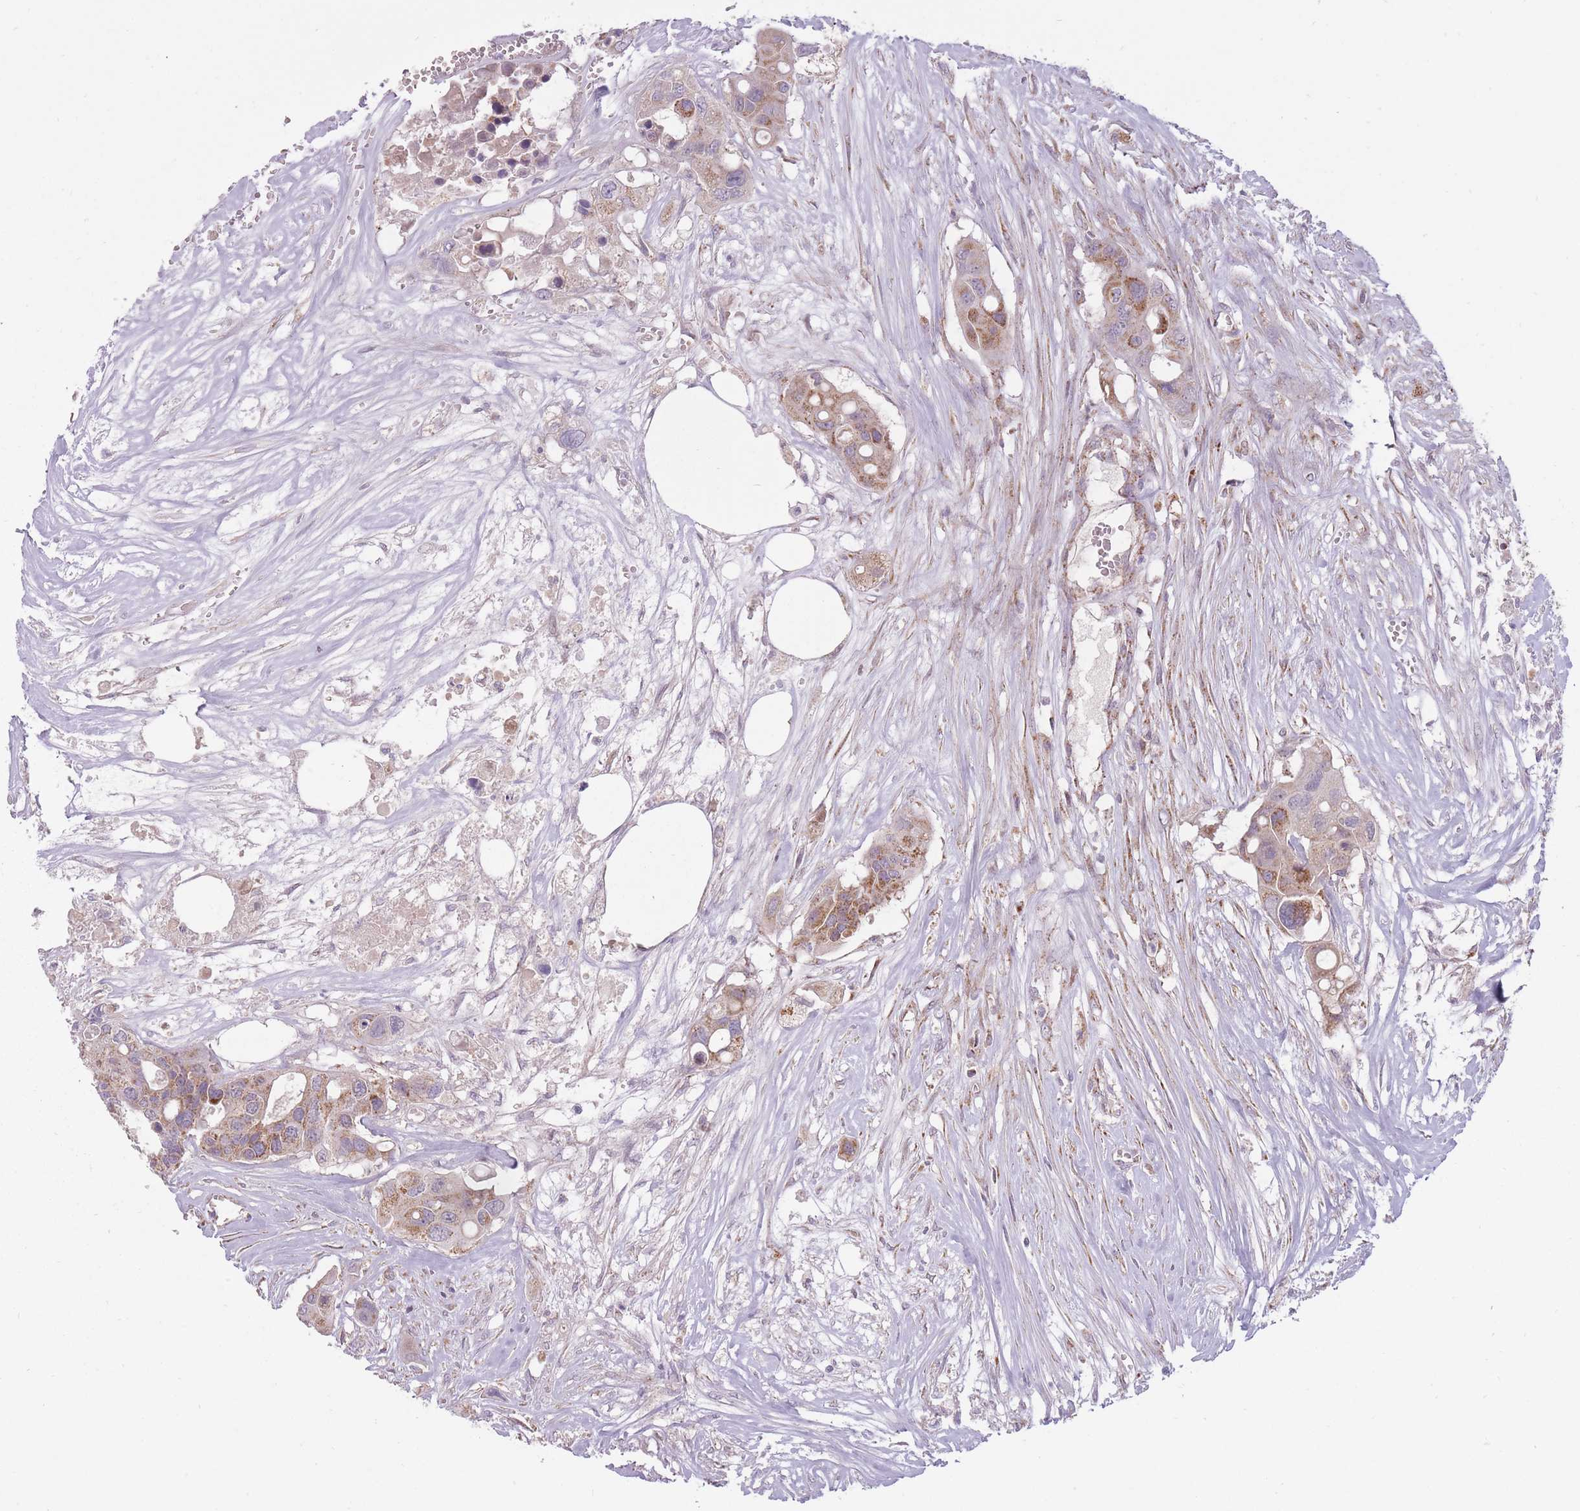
{"staining": {"intensity": "moderate", "quantity": "25%-75%", "location": "cytoplasmic/membranous"}, "tissue": "colorectal cancer", "cell_type": "Tumor cells", "image_type": "cancer", "snomed": [{"axis": "morphology", "description": "Adenocarcinoma, NOS"}, {"axis": "topography", "description": "Colon"}], "caption": "Adenocarcinoma (colorectal) stained with a brown dye reveals moderate cytoplasmic/membranous positive expression in about 25%-75% of tumor cells.", "gene": "LIN7C", "patient": {"sex": "male", "age": 77}}